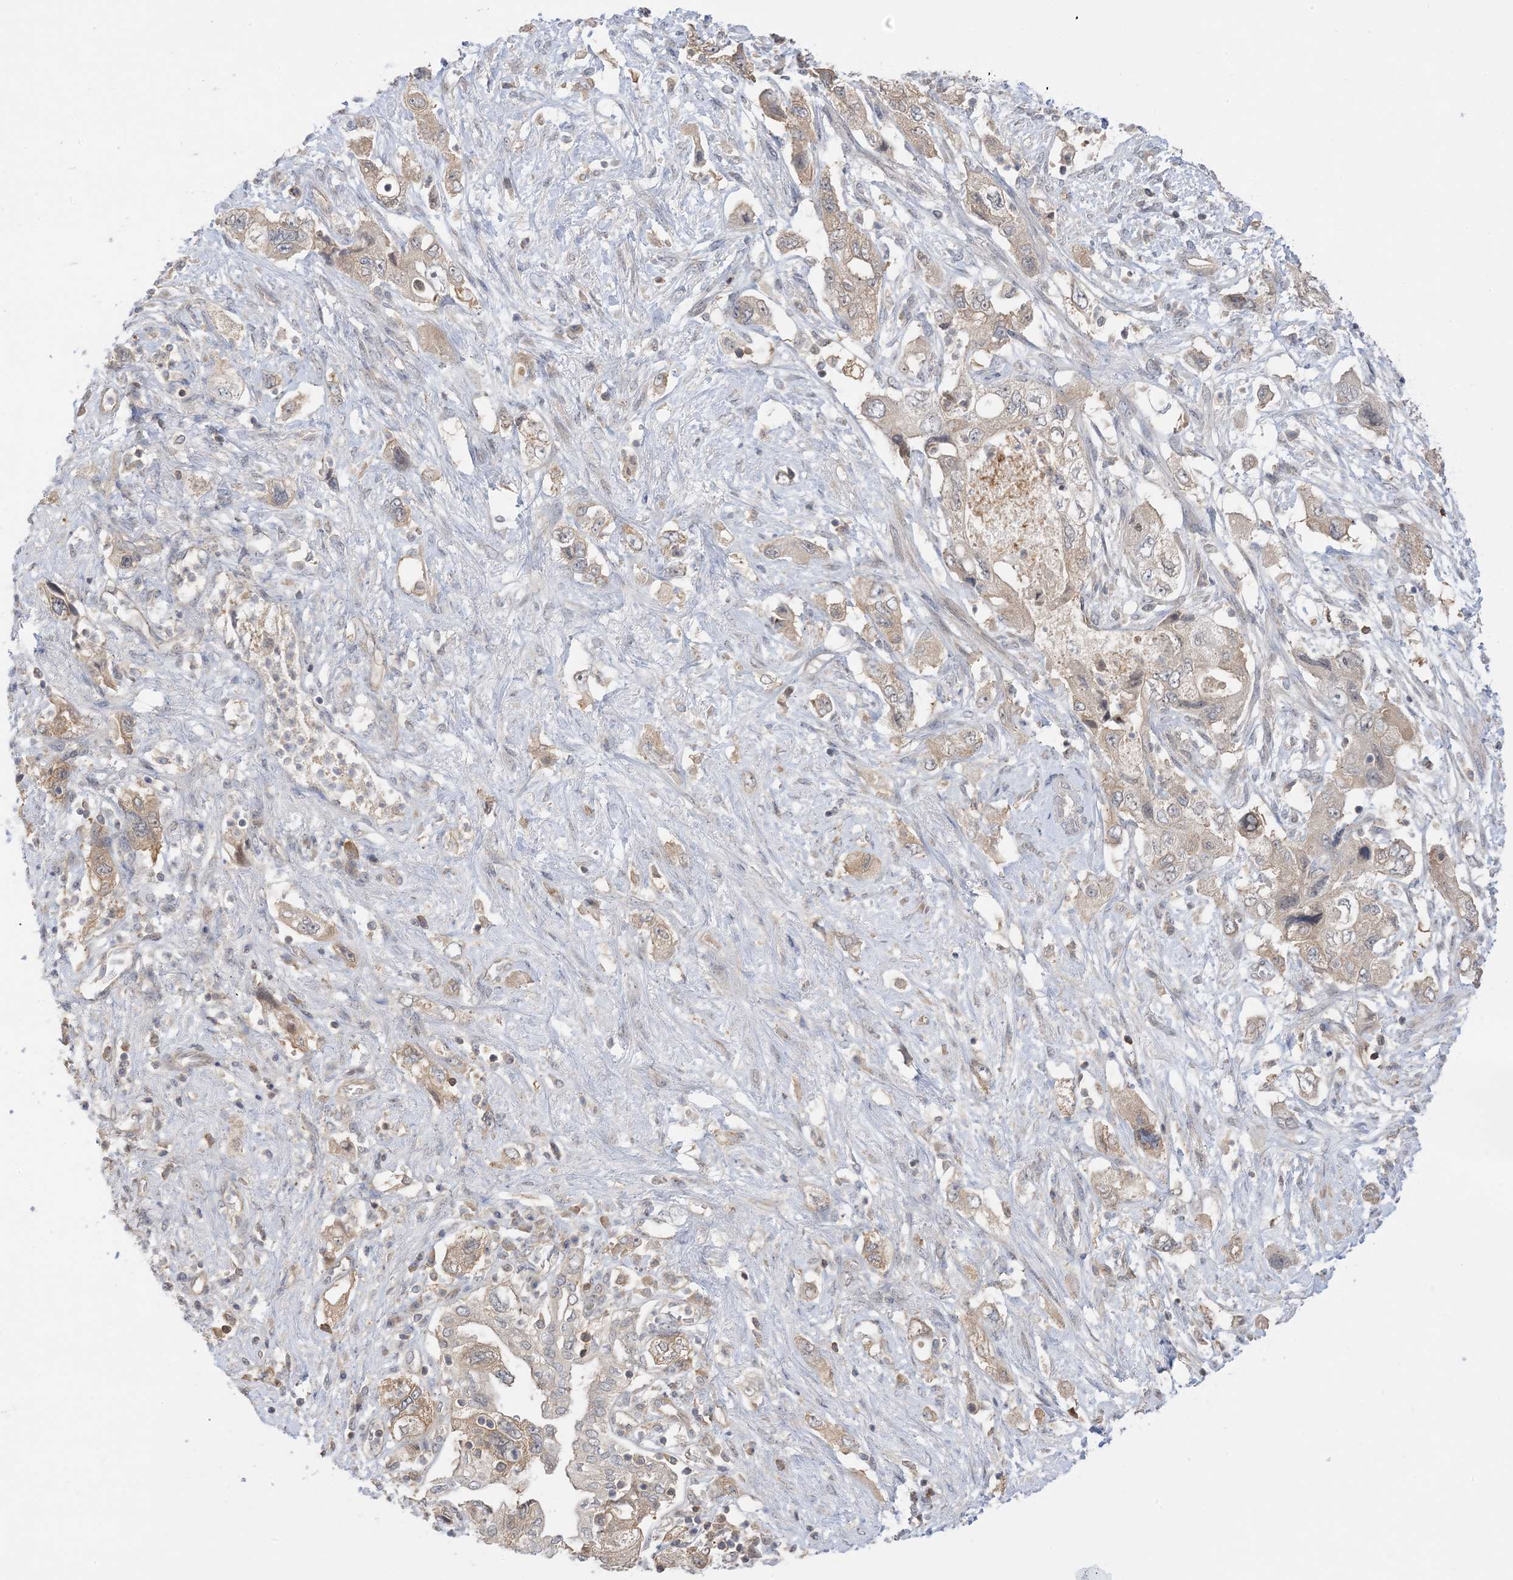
{"staining": {"intensity": "weak", "quantity": "25%-75%", "location": "cytoplasmic/membranous"}, "tissue": "pancreatic cancer", "cell_type": "Tumor cells", "image_type": "cancer", "snomed": [{"axis": "morphology", "description": "Adenocarcinoma, NOS"}, {"axis": "topography", "description": "Pancreas"}], "caption": "Immunohistochemistry of human pancreatic adenocarcinoma reveals low levels of weak cytoplasmic/membranous positivity in approximately 25%-75% of tumor cells.", "gene": "WDR26", "patient": {"sex": "female", "age": 73}}